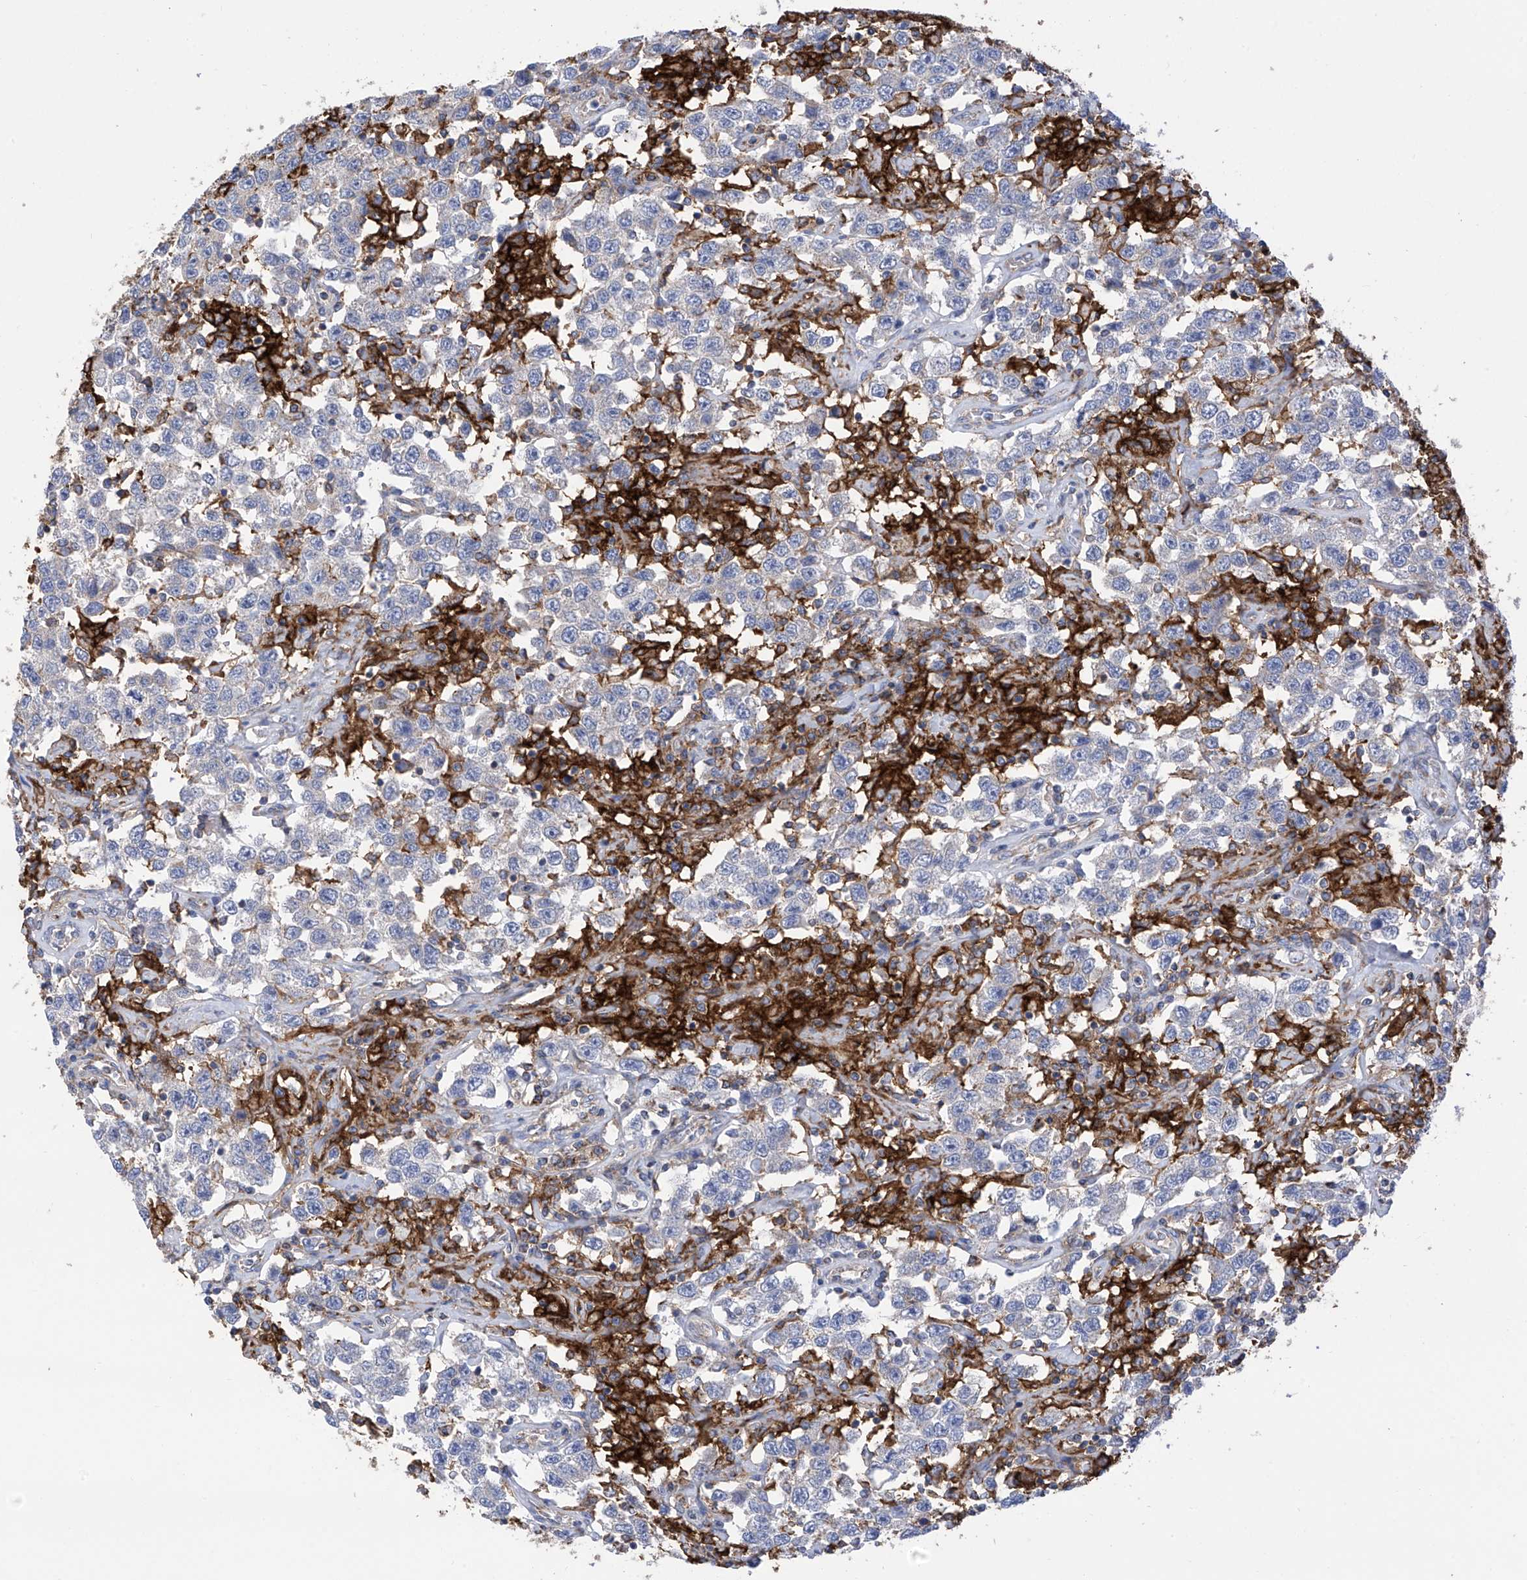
{"staining": {"intensity": "negative", "quantity": "none", "location": "none"}, "tissue": "testis cancer", "cell_type": "Tumor cells", "image_type": "cancer", "snomed": [{"axis": "morphology", "description": "Seminoma, NOS"}, {"axis": "topography", "description": "Testis"}], "caption": "IHC image of human seminoma (testis) stained for a protein (brown), which reveals no staining in tumor cells. Brightfield microscopy of immunohistochemistry (IHC) stained with DAB (brown) and hematoxylin (blue), captured at high magnification.", "gene": "P2RX7", "patient": {"sex": "male", "age": 41}}